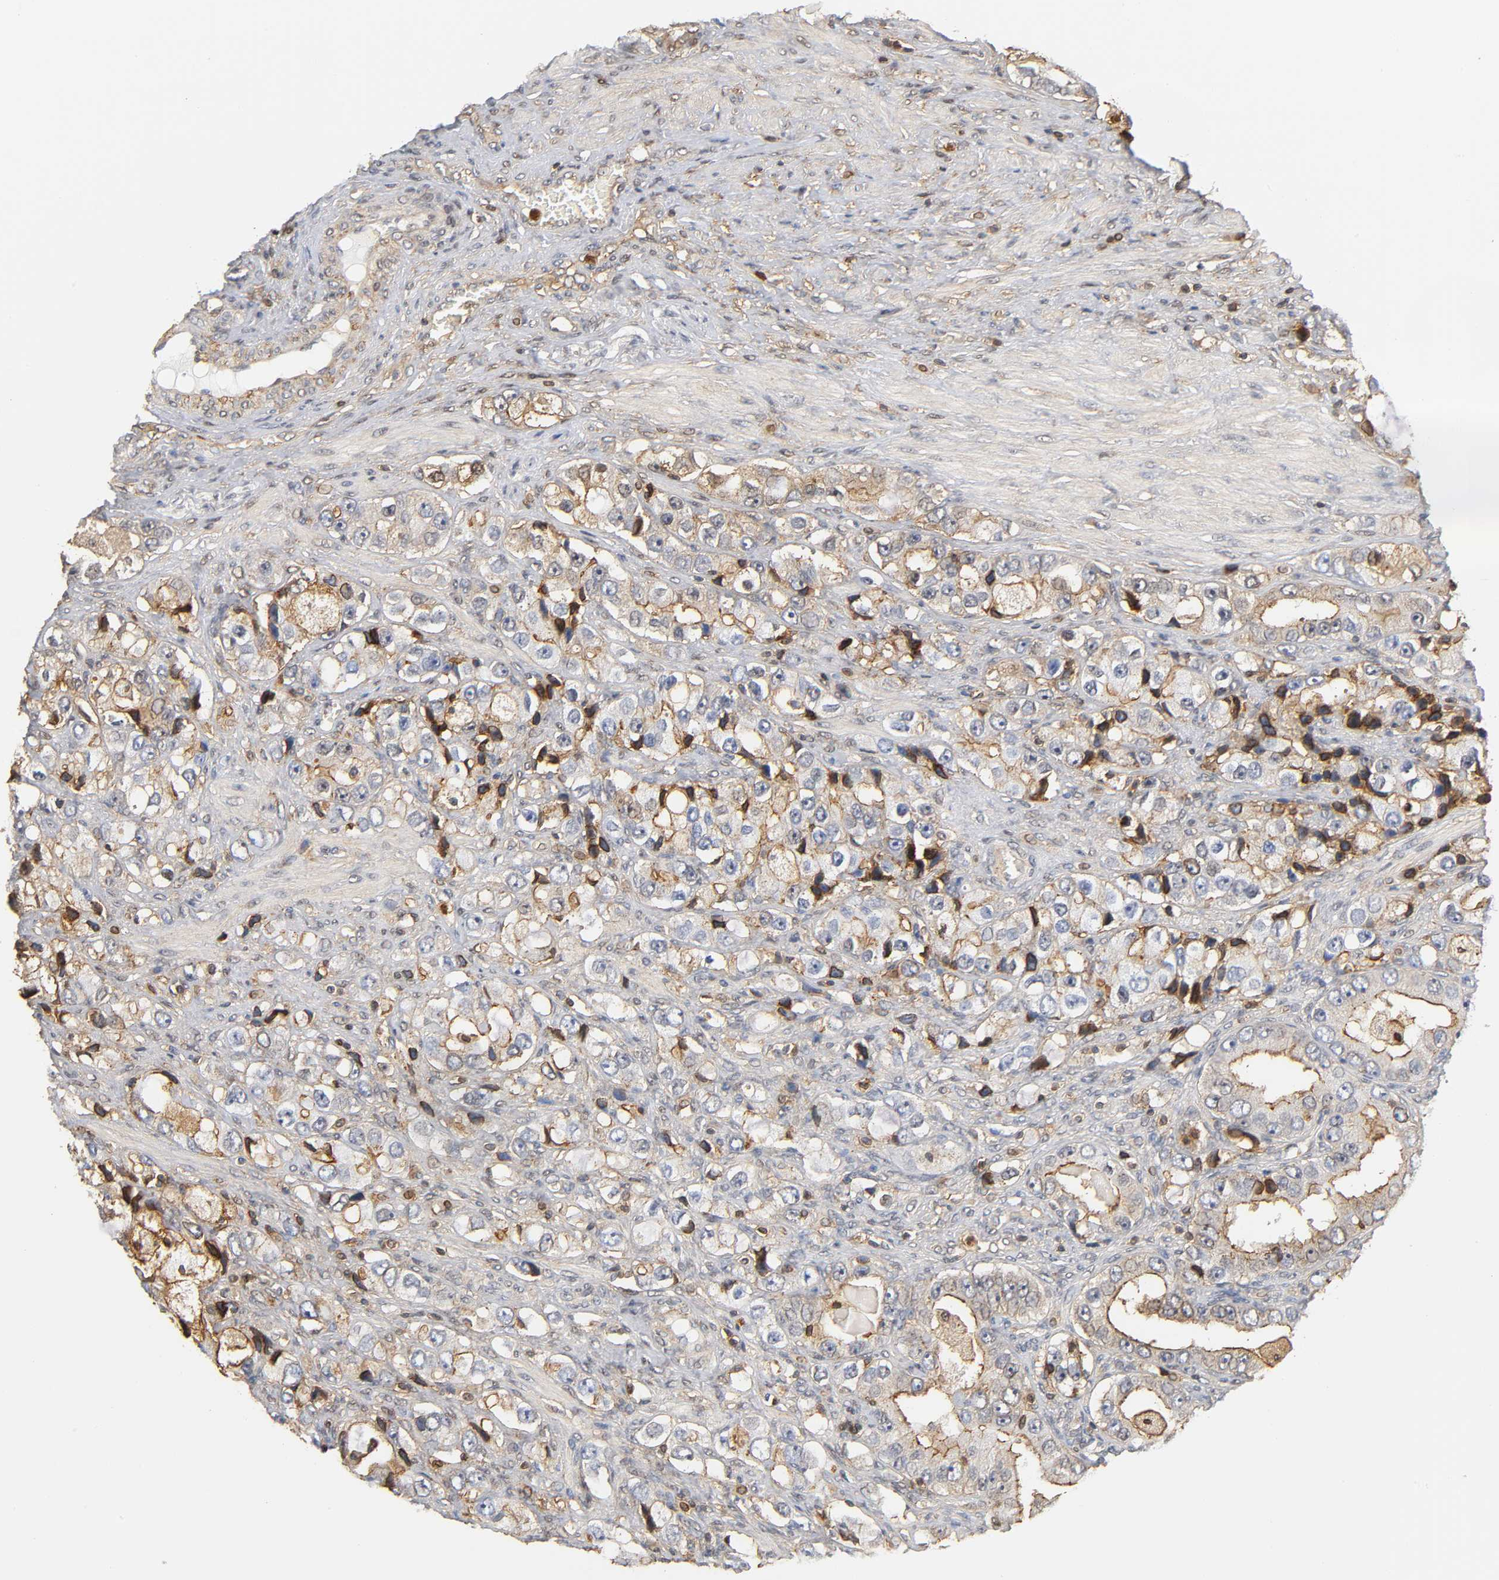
{"staining": {"intensity": "strong", "quantity": "25%-75%", "location": "cytoplasmic/membranous"}, "tissue": "prostate cancer", "cell_type": "Tumor cells", "image_type": "cancer", "snomed": [{"axis": "morphology", "description": "Adenocarcinoma, High grade"}, {"axis": "topography", "description": "Prostate"}], "caption": "A high amount of strong cytoplasmic/membranous staining is seen in approximately 25%-75% of tumor cells in prostate high-grade adenocarcinoma tissue.", "gene": "ANXA11", "patient": {"sex": "male", "age": 63}}